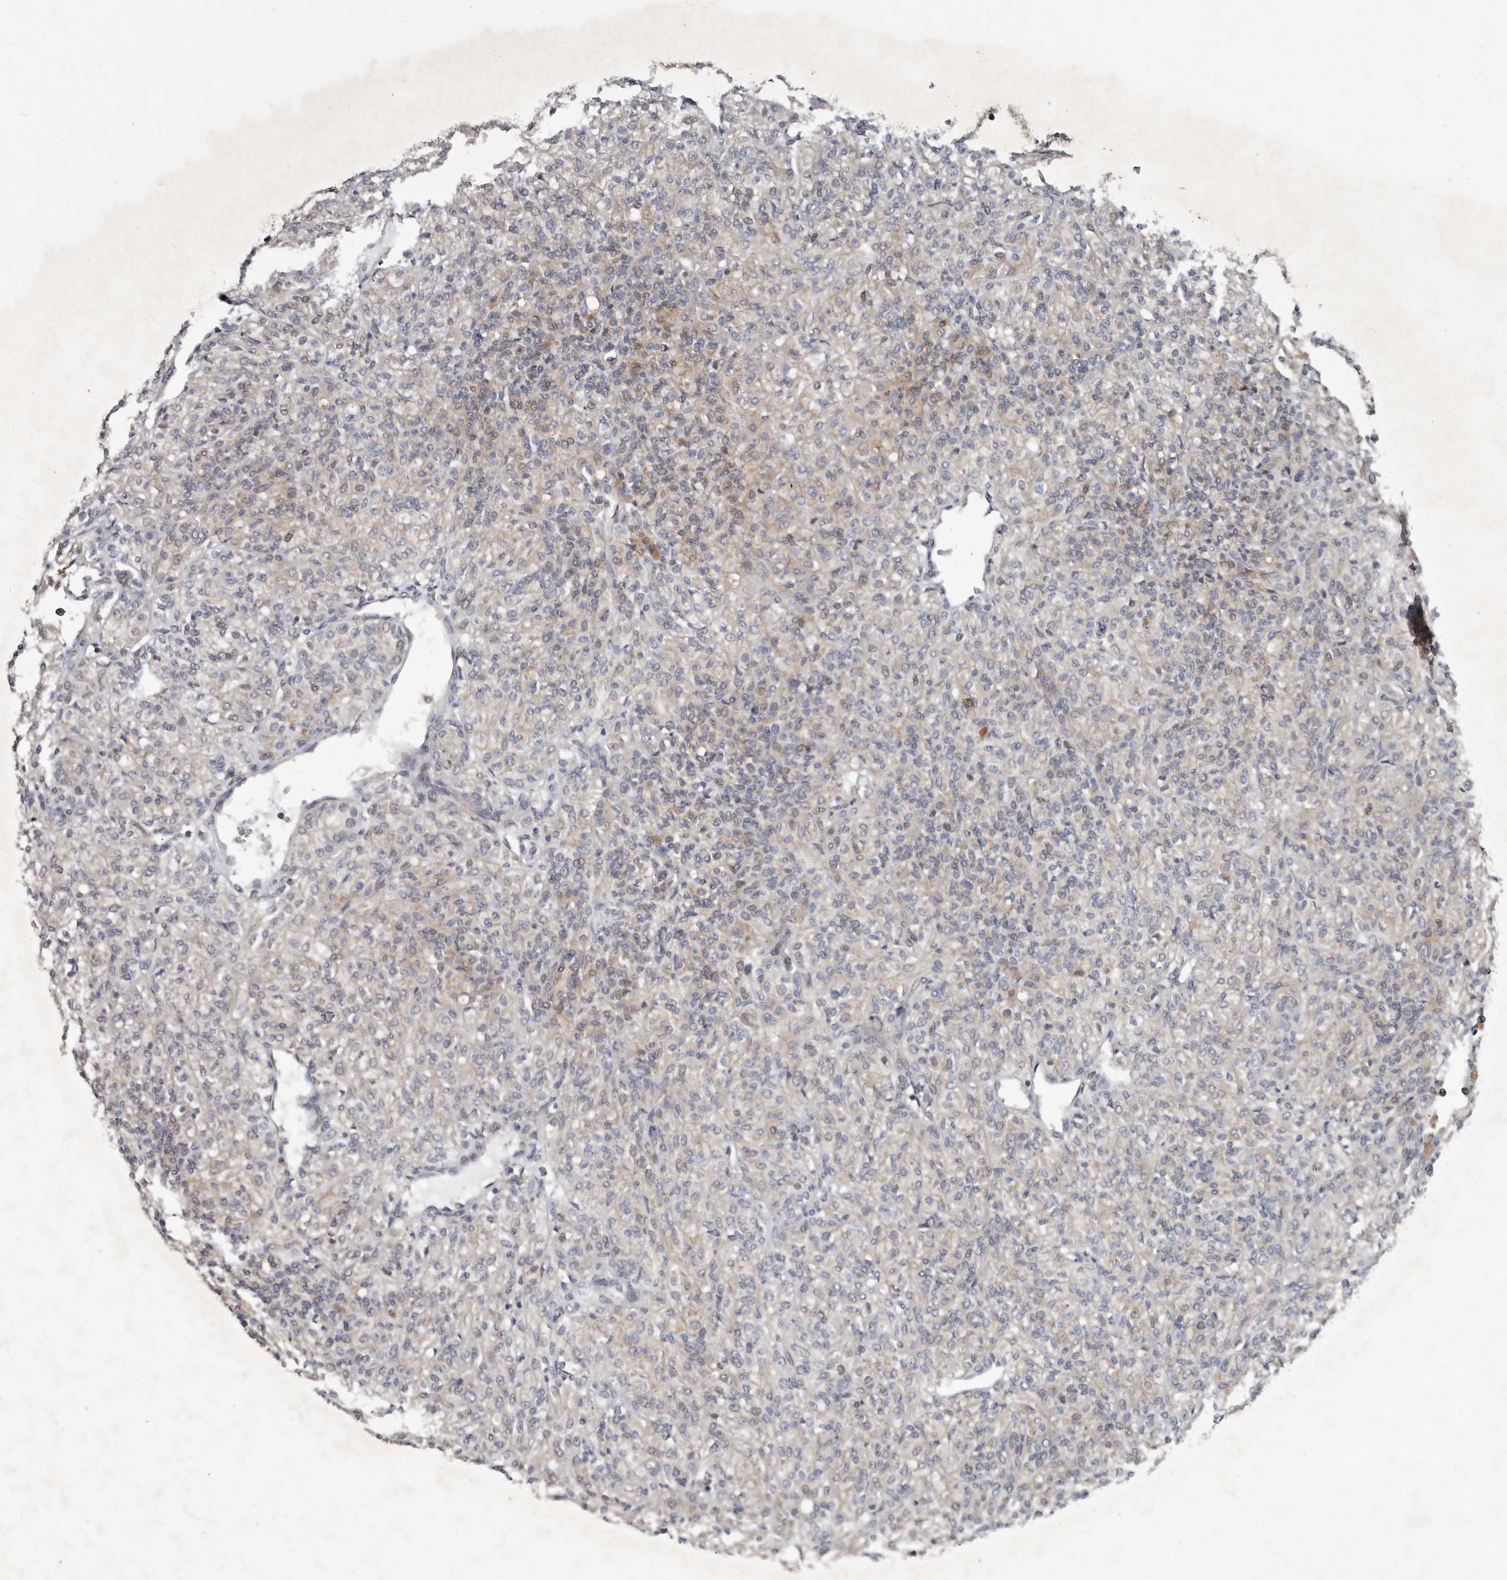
{"staining": {"intensity": "weak", "quantity": "<25%", "location": "cytoplasmic/membranous"}, "tissue": "renal cancer", "cell_type": "Tumor cells", "image_type": "cancer", "snomed": [{"axis": "morphology", "description": "Adenocarcinoma, NOS"}, {"axis": "topography", "description": "Kidney"}], "caption": "Immunohistochemistry (IHC) of human adenocarcinoma (renal) demonstrates no staining in tumor cells. (DAB IHC, high magnification).", "gene": "CHML", "patient": {"sex": "male", "age": 77}}